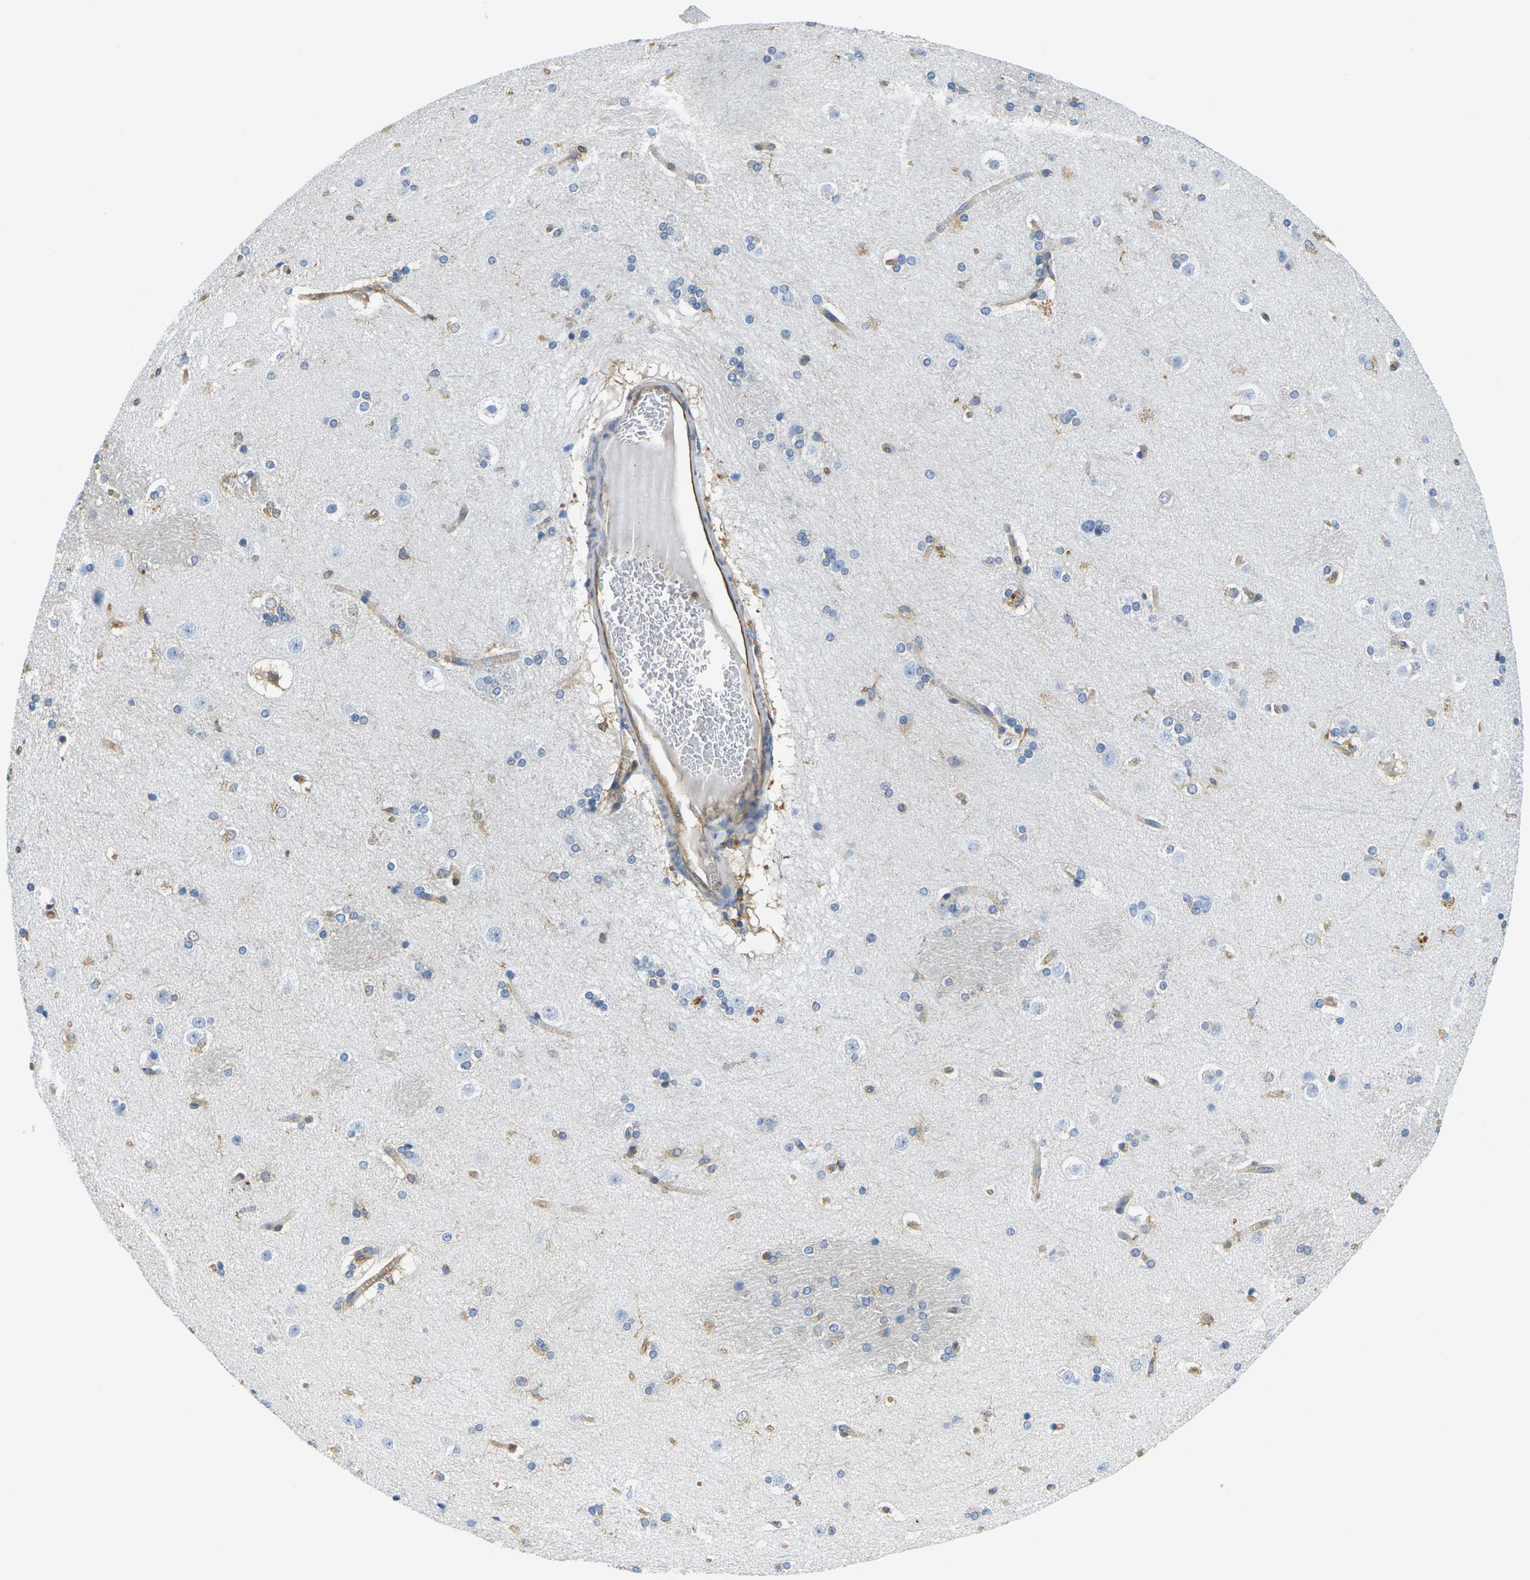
{"staining": {"intensity": "negative", "quantity": "none", "location": "none"}, "tissue": "caudate", "cell_type": "Glial cells", "image_type": "normal", "snomed": [{"axis": "morphology", "description": "Normal tissue, NOS"}, {"axis": "topography", "description": "Lateral ventricle wall"}], "caption": "Micrograph shows no protein staining in glial cells of normal caudate. The staining is performed using DAB (3,3'-diaminobenzidine) brown chromogen with nuclei counter-stained in using hematoxylin.", "gene": "FAM110D", "patient": {"sex": "female", "age": 19}}